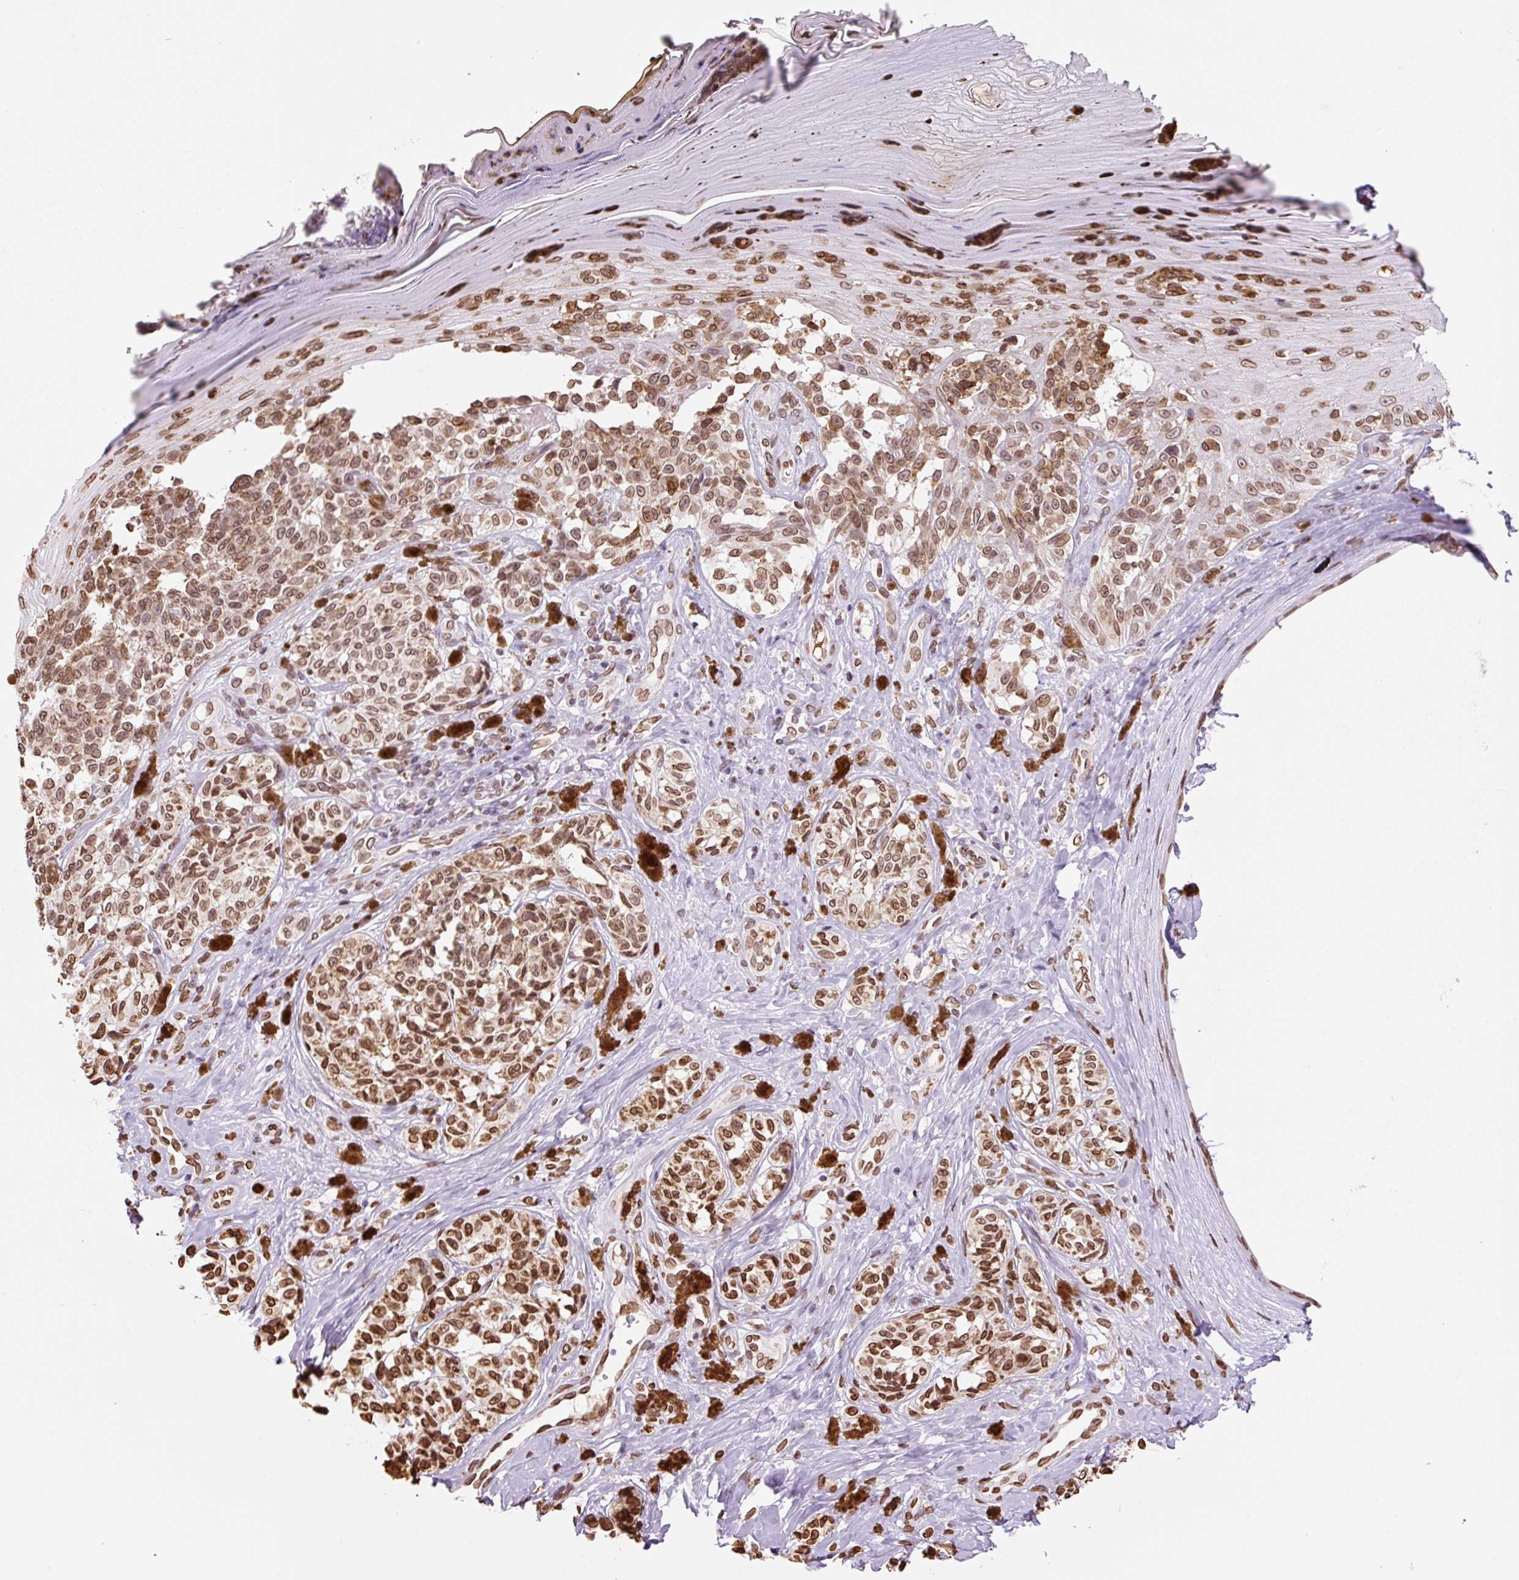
{"staining": {"intensity": "moderate", "quantity": ">75%", "location": "cytoplasmic/membranous,nuclear"}, "tissue": "melanoma", "cell_type": "Tumor cells", "image_type": "cancer", "snomed": [{"axis": "morphology", "description": "Malignant melanoma, NOS"}, {"axis": "topography", "description": "Skin"}], "caption": "Protein expression analysis of human malignant melanoma reveals moderate cytoplasmic/membranous and nuclear expression in approximately >75% of tumor cells.", "gene": "ZNF224", "patient": {"sex": "female", "age": 65}}